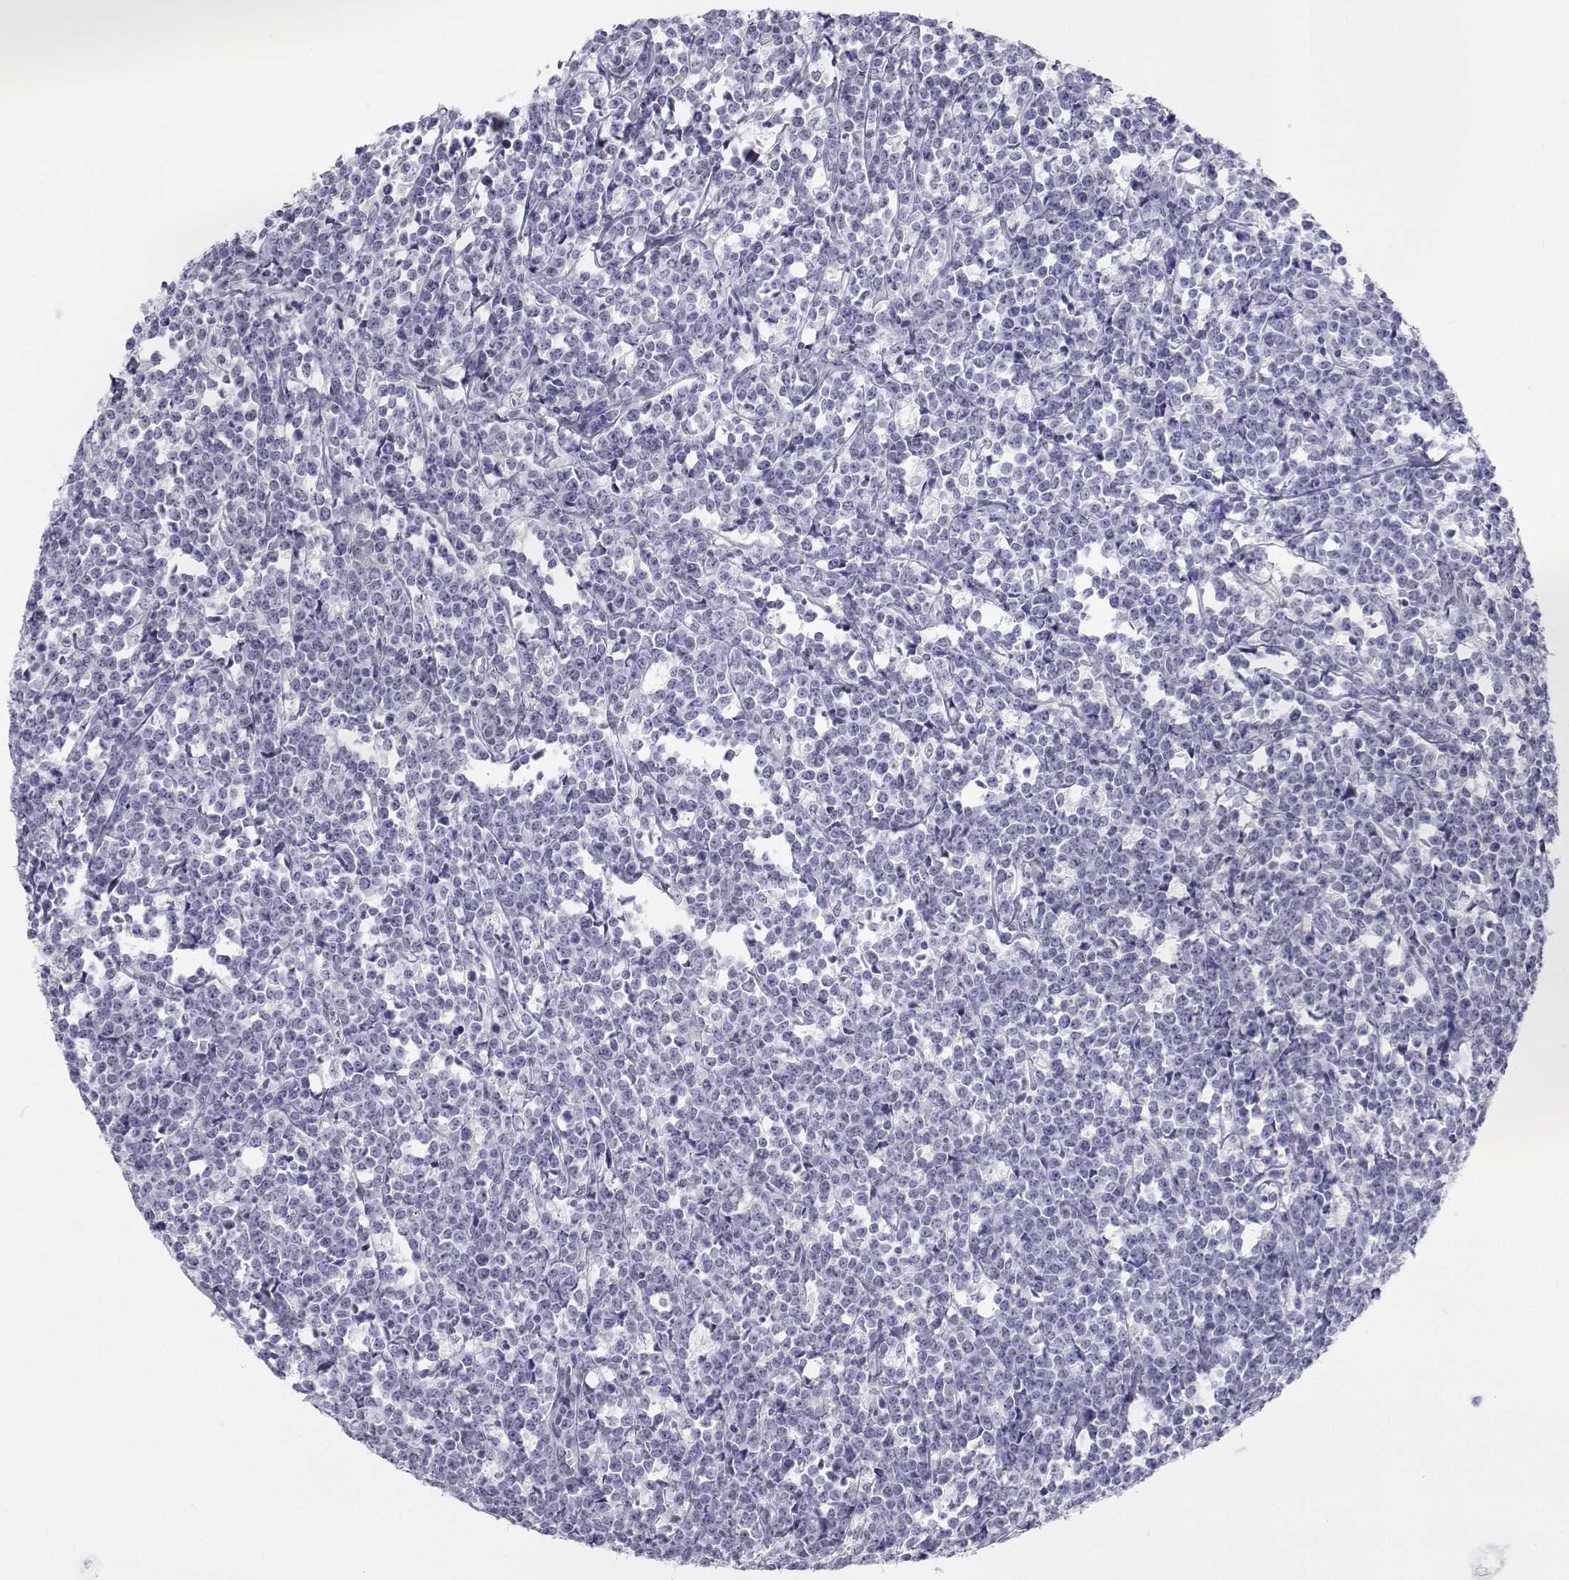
{"staining": {"intensity": "negative", "quantity": "none", "location": "none"}, "tissue": "lymphoma", "cell_type": "Tumor cells", "image_type": "cancer", "snomed": [{"axis": "morphology", "description": "Malignant lymphoma, non-Hodgkin's type, High grade"}, {"axis": "topography", "description": "Small intestine"}], "caption": "Lymphoma was stained to show a protein in brown. There is no significant staining in tumor cells. Nuclei are stained in blue.", "gene": "SFTPB", "patient": {"sex": "female", "age": 56}}